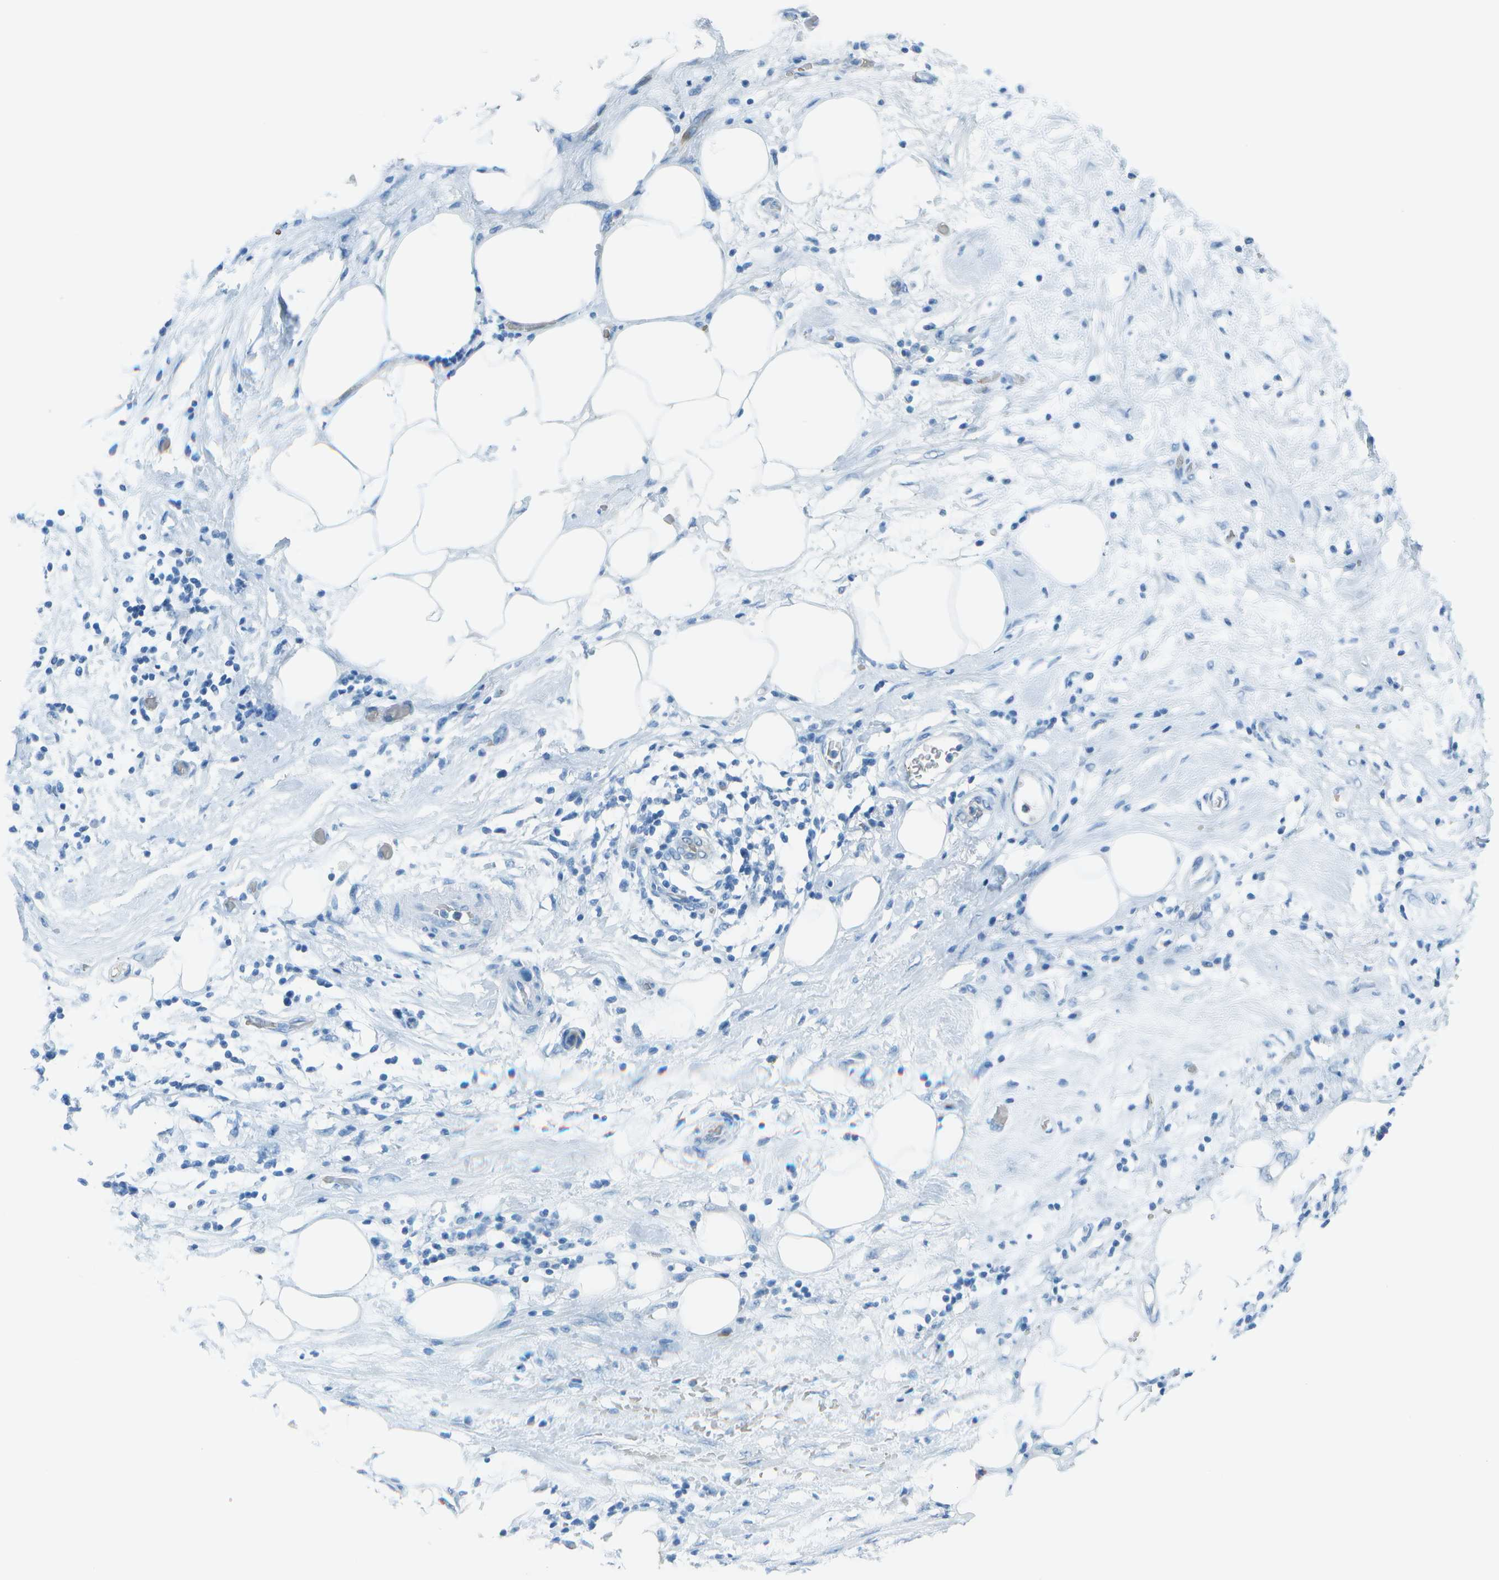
{"staining": {"intensity": "negative", "quantity": "none", "location": "none"}, "tissue": "pancreatic cancer", "cell_type": "Tumor cells", "image_type": "cancer", "snomed": [{"axis": "morphology", "description": "Adenocarcinoma, NOS"}, {"axis": "topography", "description": "Pancreas"}], "caption": "Immunohistochemistry micrograph of neoplastic tissue: human pancreatic adenocarcinoma stained with DAB (3,3'-diaminobenzidine) displays no significant protein expression in tumor cells.", "gene": "ASL", "patient": {"sex": "female", "age": 78}}